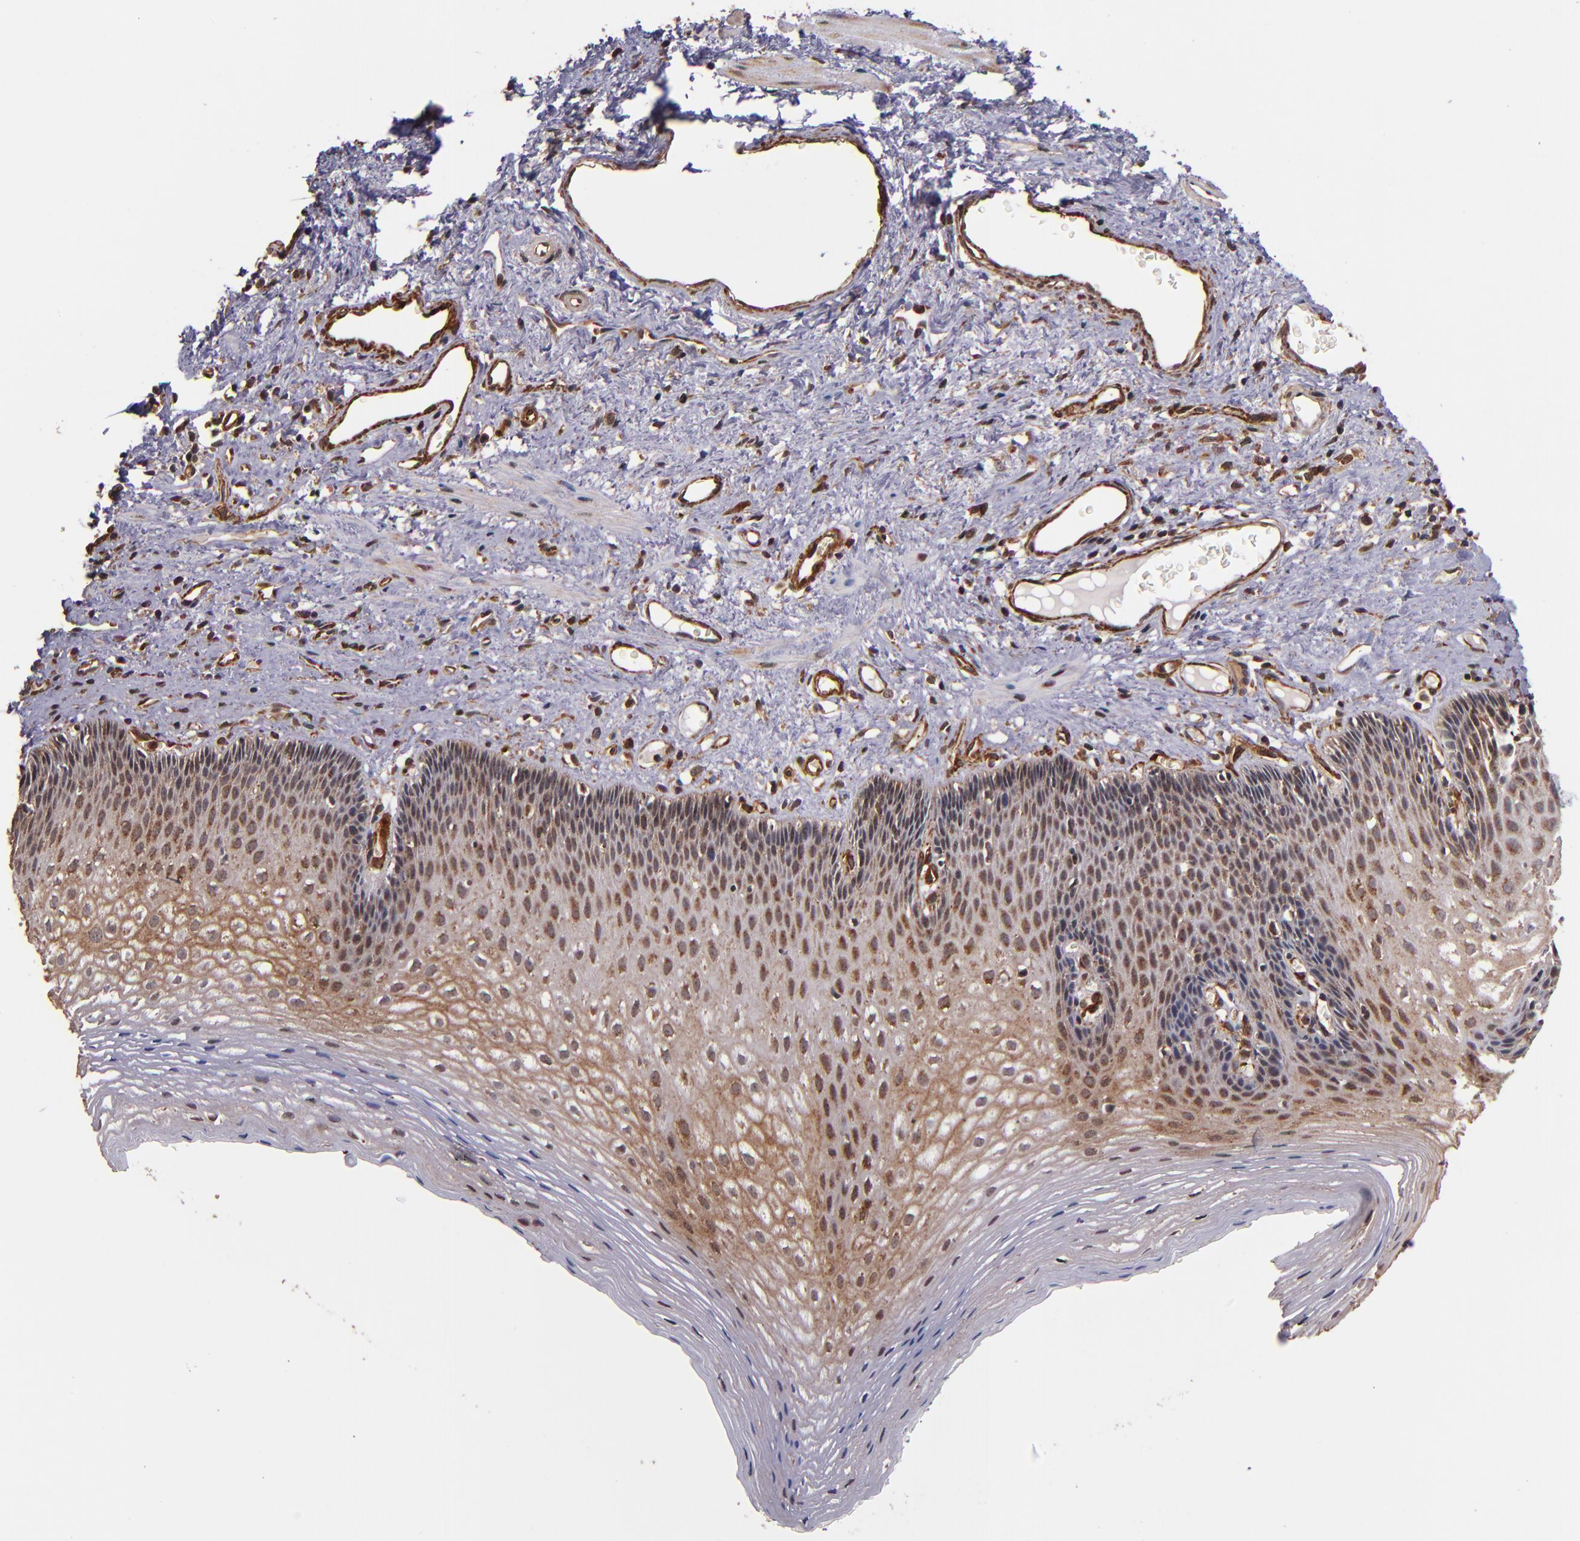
{"staining": {"intensity": "moderate", "quantity": ">75%", "location": "cytoplasmic/membranous,nuclear"}, "tissue": "esophagus", "cell_type": "Squamous epithelial cells", "image_type": "normal", "snomed": [{"axis": "morphology", "description": "Normal tissue, NOS"}, {"axis": "topography", "description": "Esophagus"}], "caption": "A medium amount of moderate cytoplasmic/membranous,nuclear staining is seen in about >75% of squamous epithelial cells in unremarkable esophagus. (DAB (3,3'-diaminobenzidine) IHC with brightfield microscopy, high magnification).", "gene": "STX8", "patient": {"sex": "female", "age": 70}}